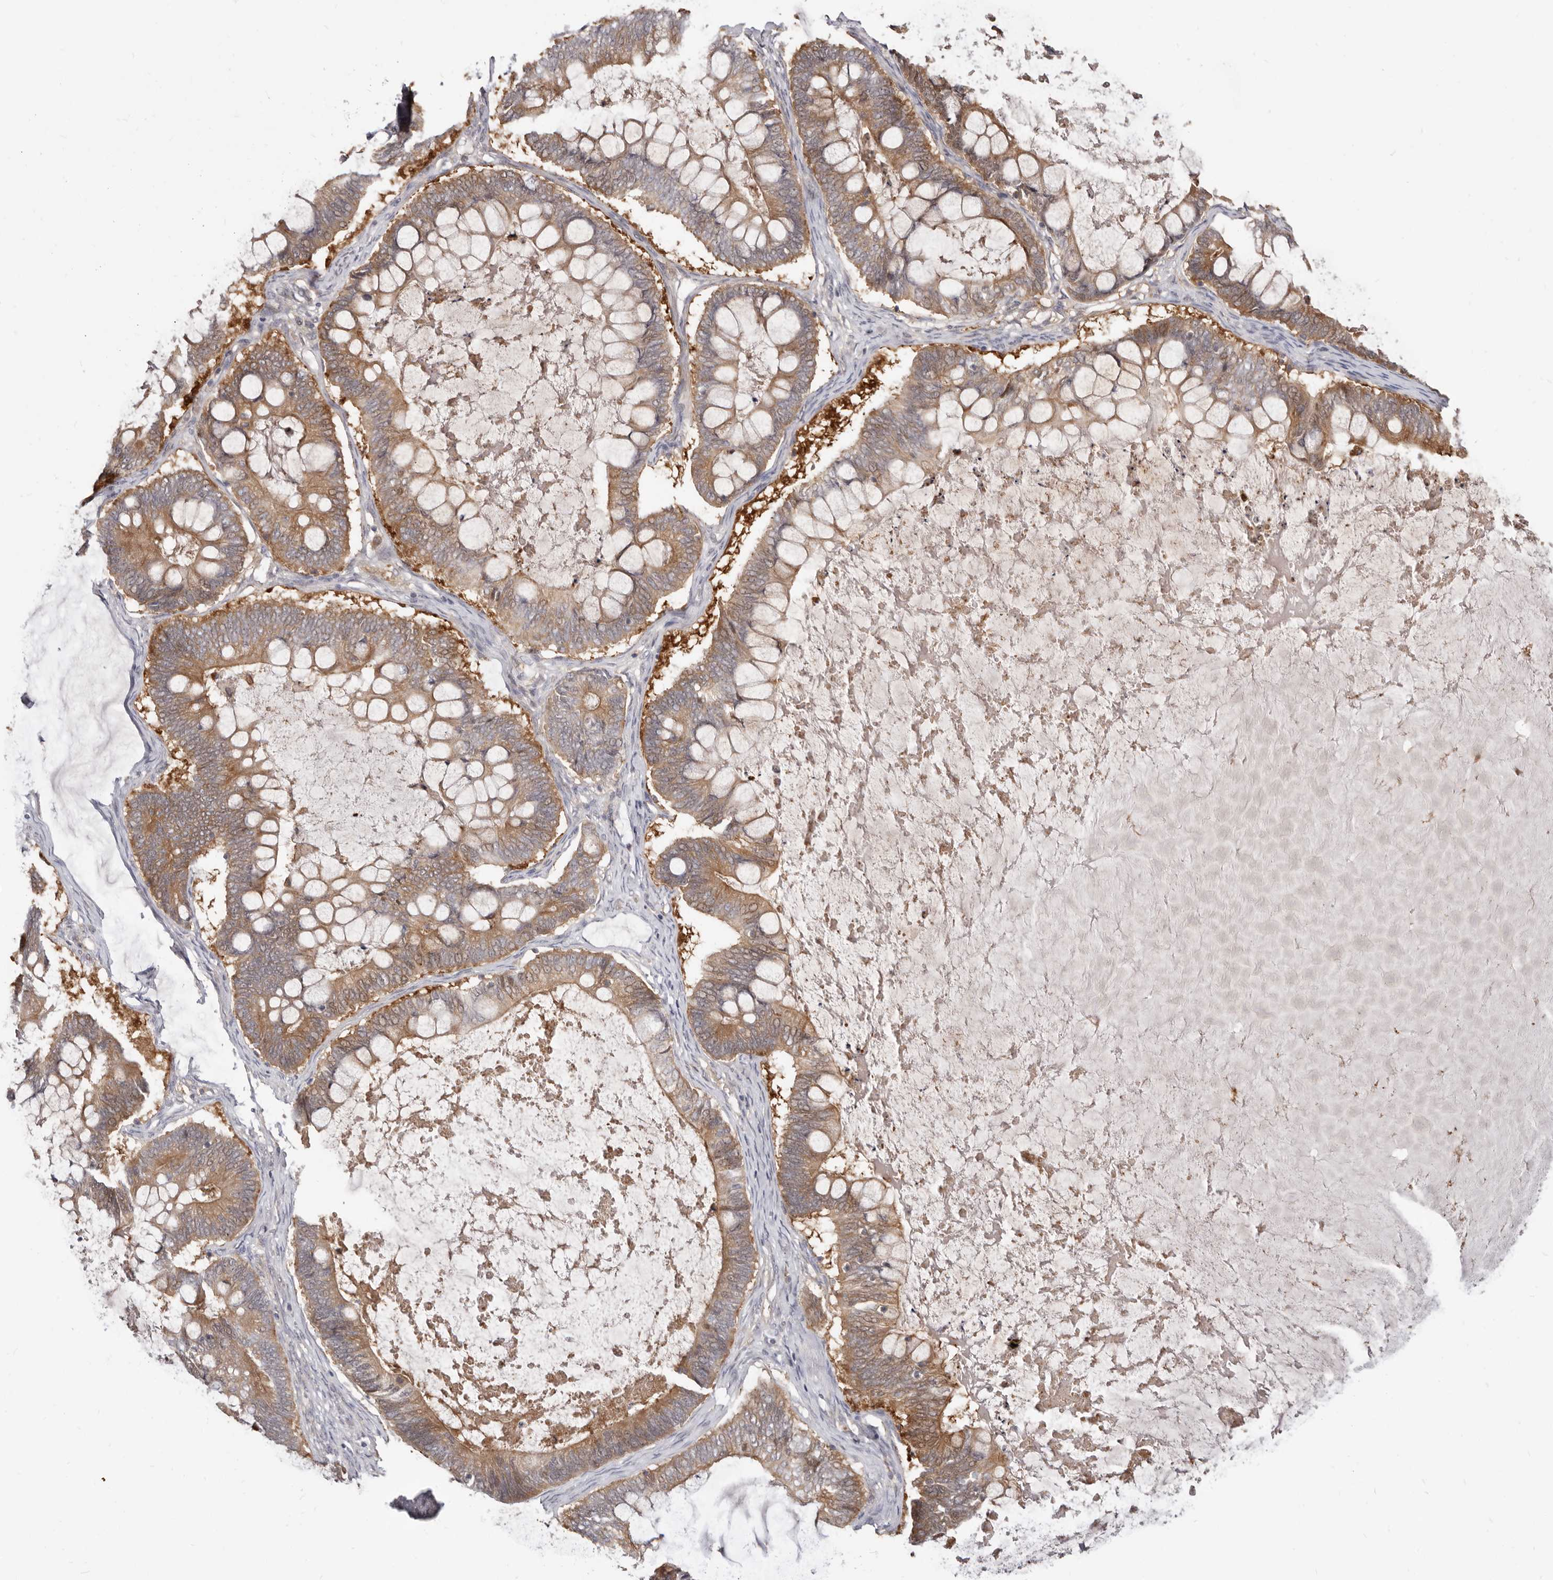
{"staining": {"intensity": "moderate", "quantity": ">75%", "location": "cytoplasmic/membranous"}, "tissue": "ovarian cancer", "cell_type": "Tumor cells", "image_type": "cancer", "snomed": [{"axis": "morphology", "description": "Cystadenocarcinoma, mucinous, NOS"}, {"axis": "topography", "description": "Ovary"}], "caption": "Immunohistochemical staining of ovarian mucinous cystadenocarcinoma shows moderate cytoplasmic/membranous protein expression in about >75% of tumor cells. The staining was performed using DAB to visualize the protein expression in brown, while the nuclei were stained in blue with hematoxylin (Magnification: 20x).", "gene": "TC2N", "patient": {"sex": "female", "age": 61}}